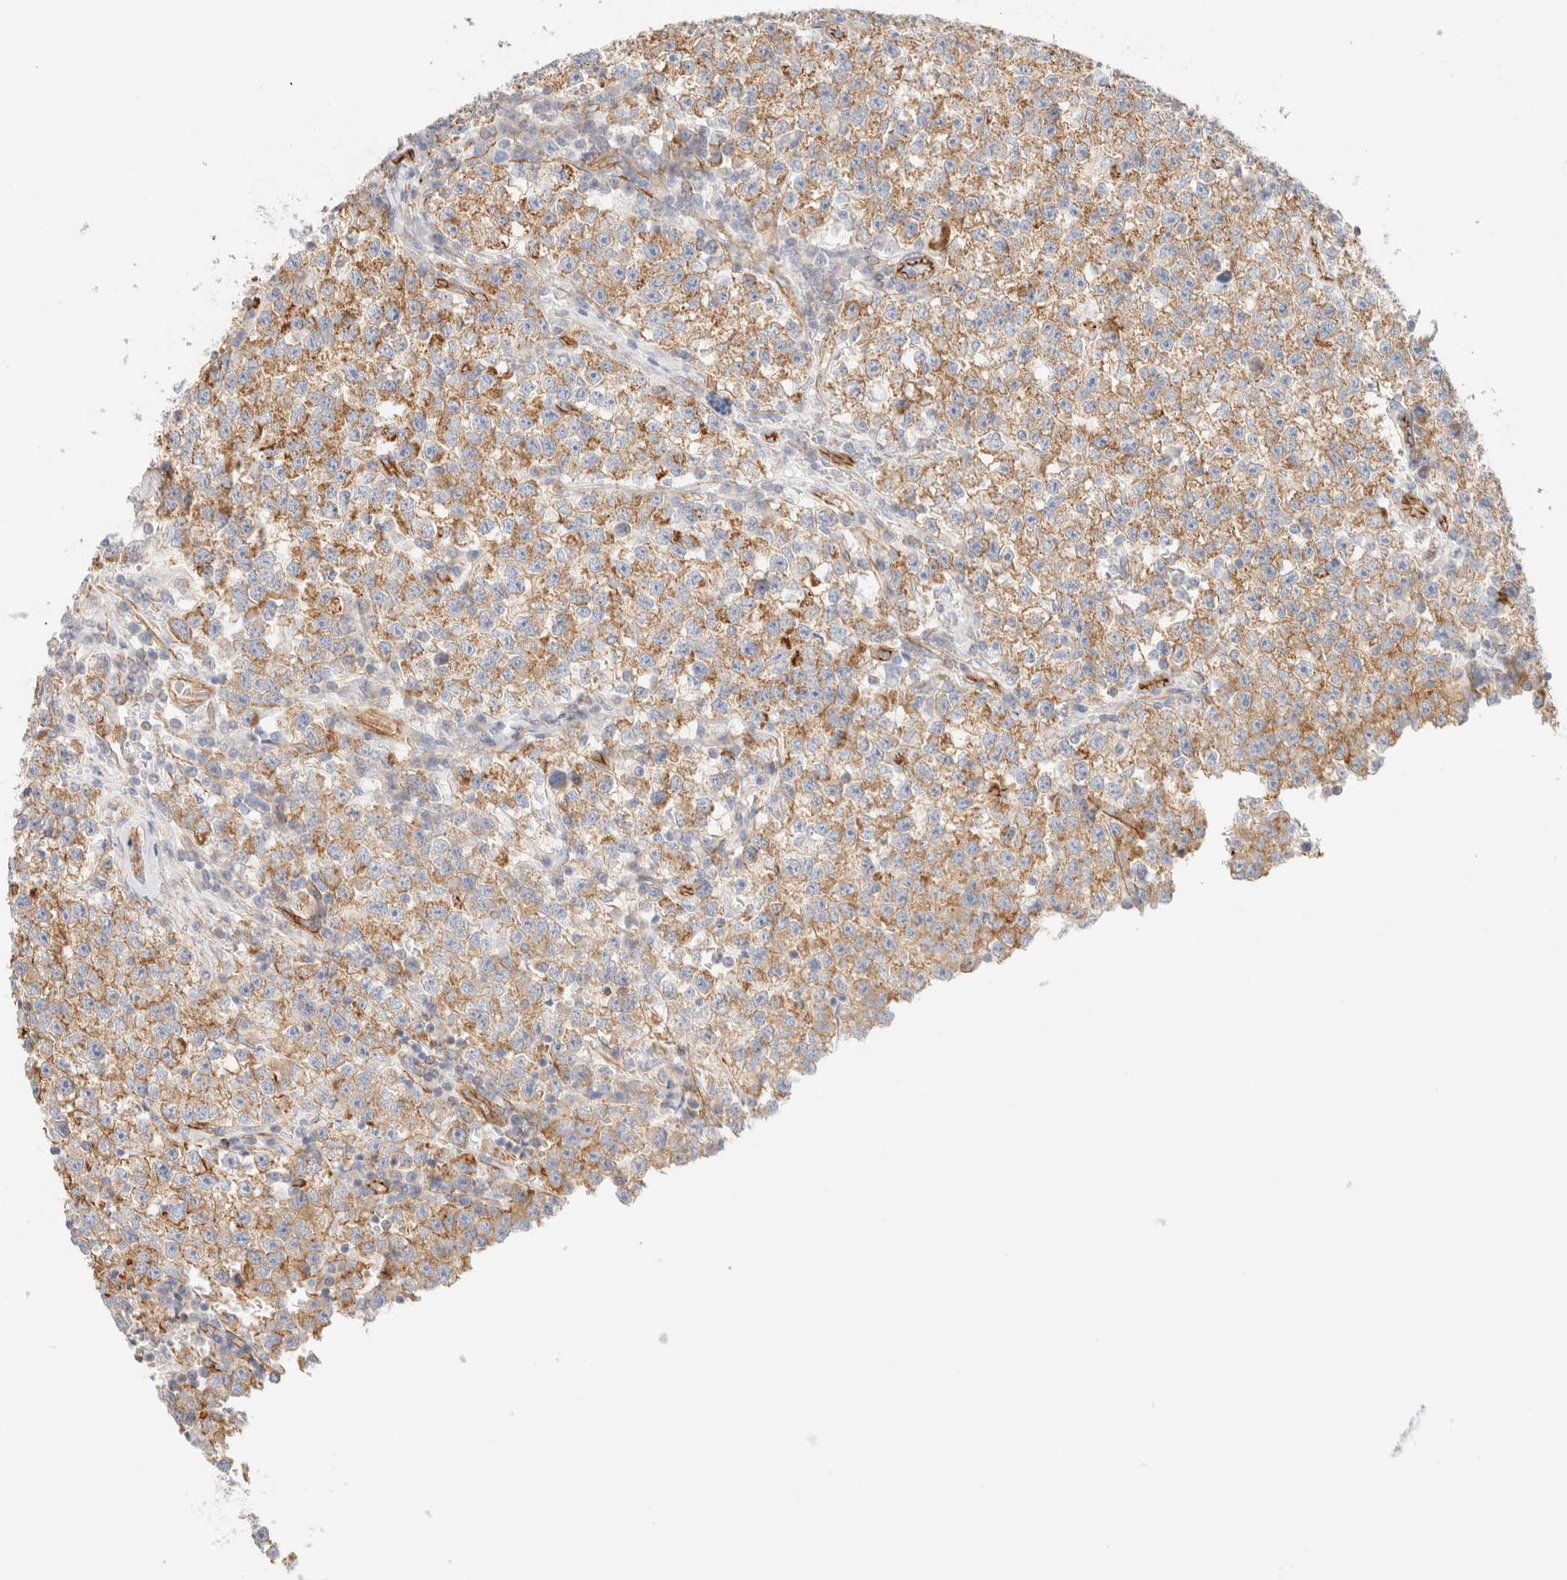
{"staining": {"intensity": "weak", "quantity": ">75%", "location": "cytoplasmic/membranous"}, "tissue": "testis cancer", "cell_type": "Tumor cells", "image_type": "cancer", "snomed": [{"axis": "morphology", "description": "Seminoma, NOS"}, {"axis": "topography", "description": "Testis"}], "caption": "A brown stain highlights weak cytoplasmic/membranous expression of a protein in human testis cancer tumor cells. Nuclei are stained in blue.", "gene": "CYB5R4", "patient": {"sex": "male", "age": 22}}